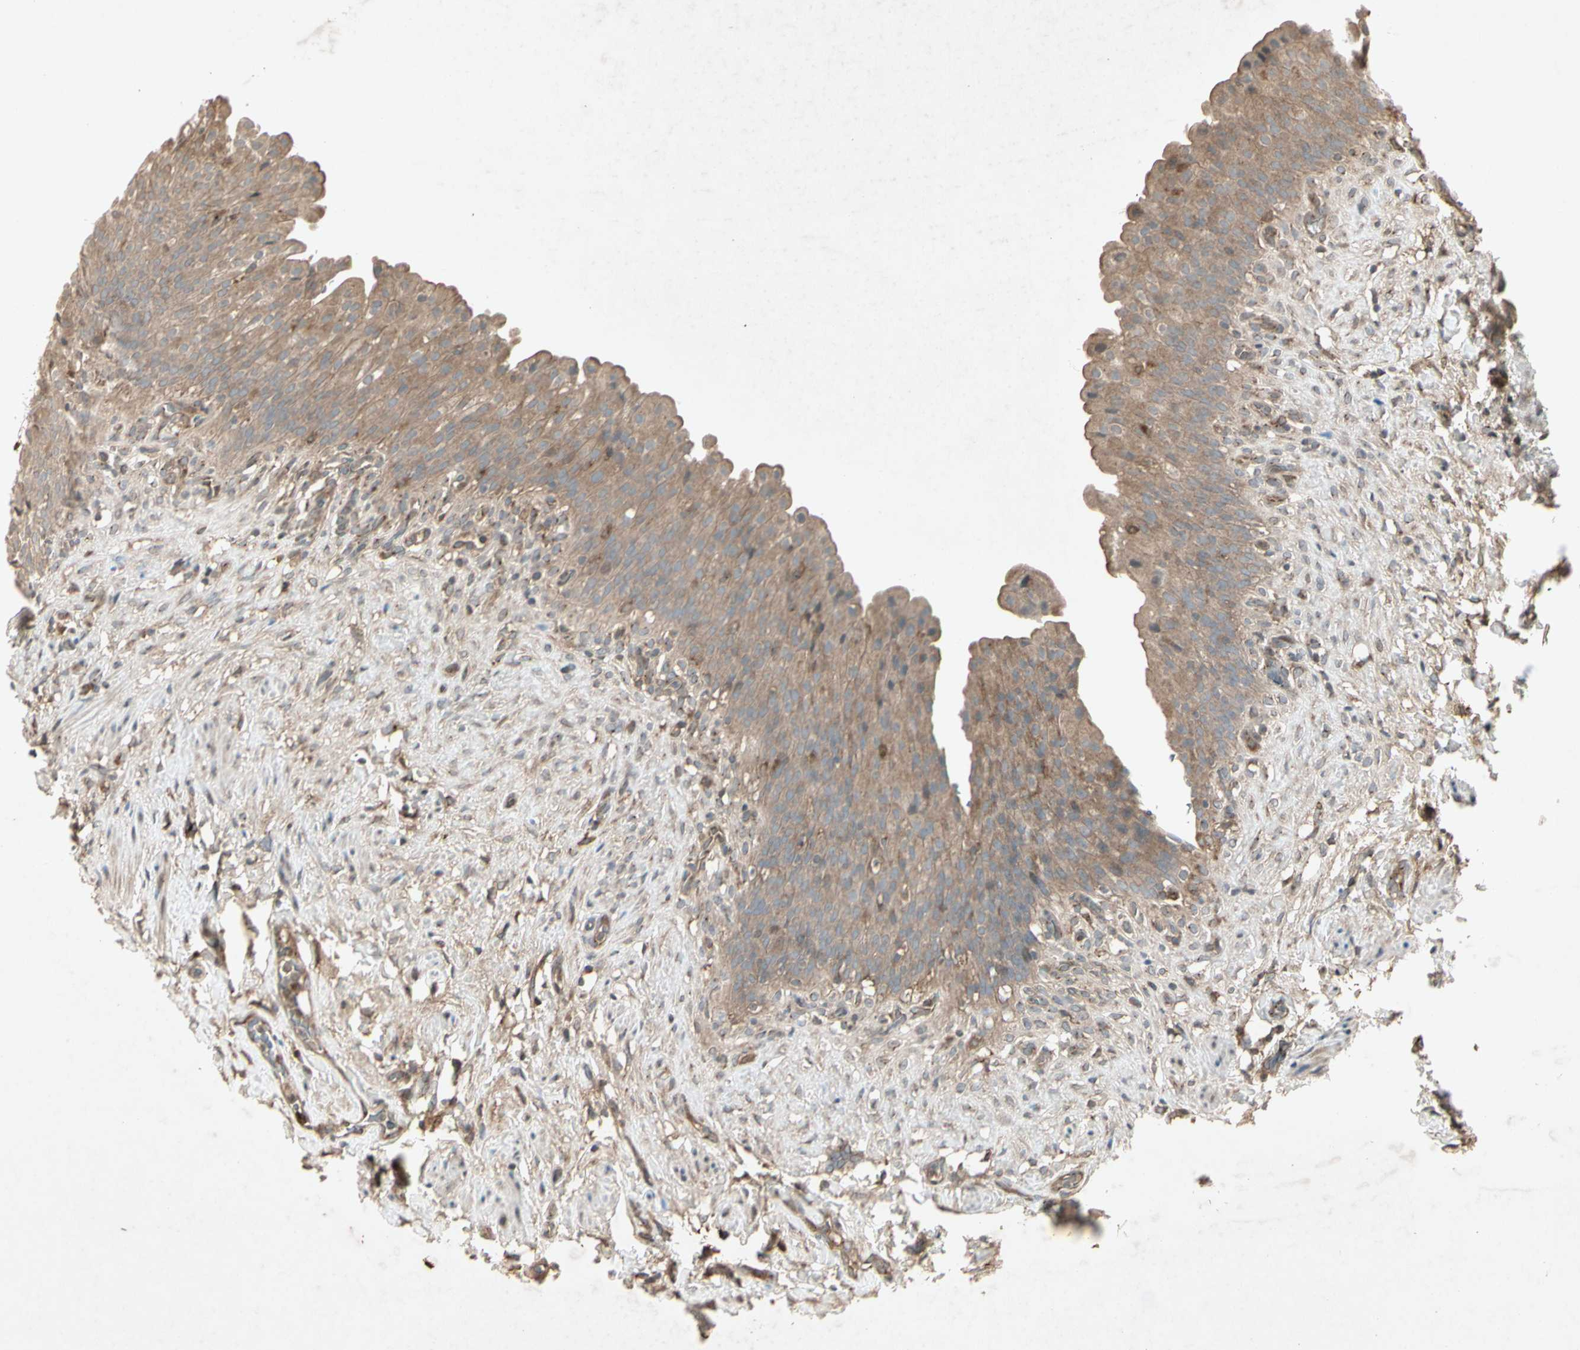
{"staining": {"intensity": "weak", "quantity": ">75%", "location": "cytoplasmic/membranous"}, "tissue": "urinary bladder", "cell_type": "Urothelial cells", "image_type": "normal", "snomed": [{"axis": "morphology", "description": "Normal tissue, NOS"}, {"axis": "topography", "description": "Urinary bladder"}], "caption": "Immunohistochemistry (IHC) (DAB) staining of unremarkable urinary bladder exhibits weak cytoplasmic/membranous protein expression in approximately >75% of urothelial cells.", "gene": "TEK", "patient": {"sex": "female", "age": 79}}